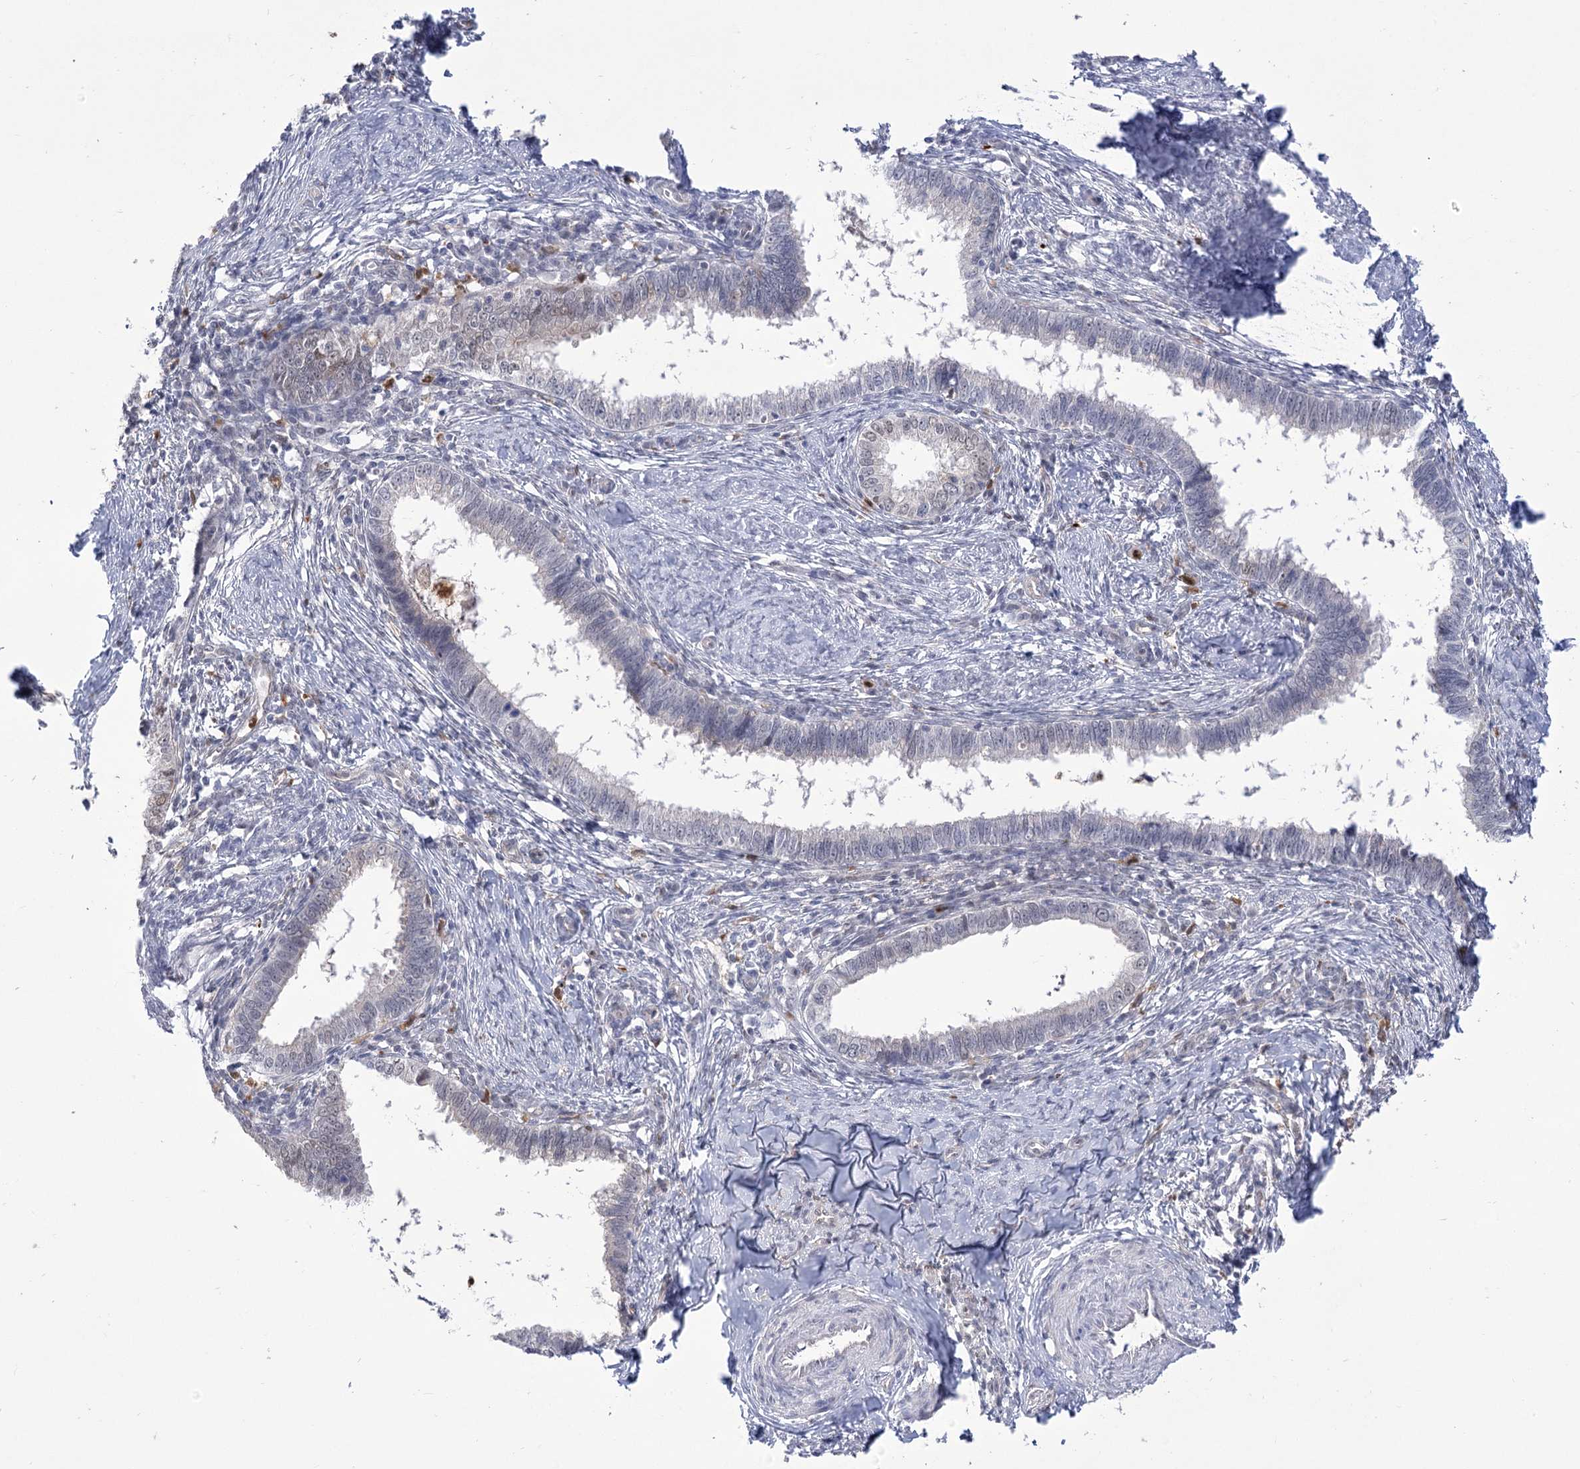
{"staining": {"intensity": "negative", "quantity": "none", "location": "none"}, "tissue": "cervical cancer", "cell_type": "Tumor cells", "image_type": "cancer", "snomed": [{"axis": "morphology", "description": "Adenocarcinoma, NOS"}, {"axis": "topography", "description": "Cervix"}], "caption": "Cervical cancer (adenocarcinoma) stained for a protein using immunohistochemistry (IHC) reveals no staining tumor cells.", "gene": "SIAE", "patient": {"sex": "female", "age": 36}}